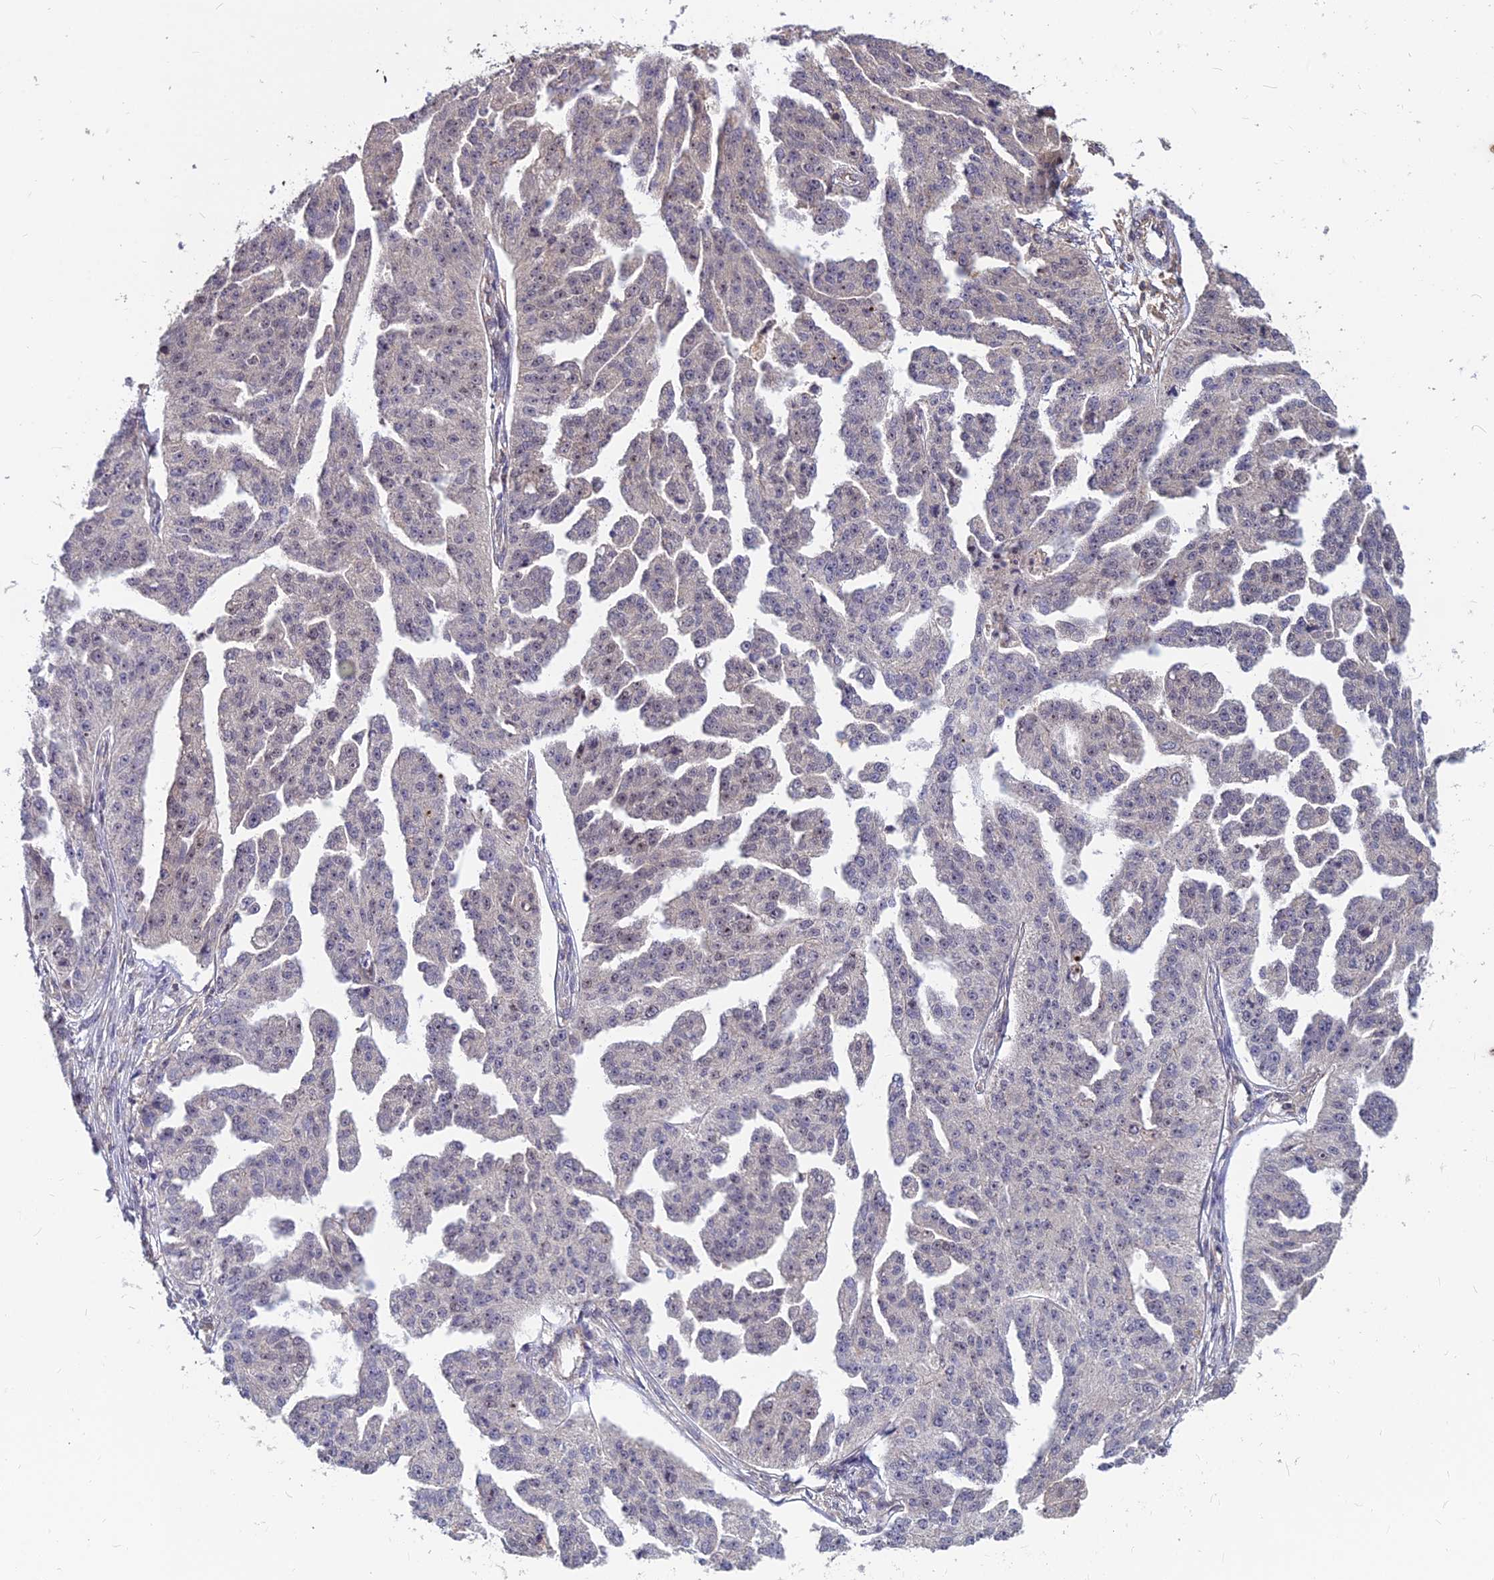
{"staining": {"intensity": "negative", "quantity": "none", "location": "none"}, "tissue": "ovarian cancer", "cell_type": "Tumor cells", "image_type": "cancer", "snomed": [{"axis": "morphology", "description": "Cystadenocarcinoma, serous, NOS"}, {"axis": "topography", "description": "Ovary"}], "caption": "Tumor cells show no significant protein staining in ovarian cancer.", "gene": "TCEA3", "patient": {"sex": "female", "age": 58}}